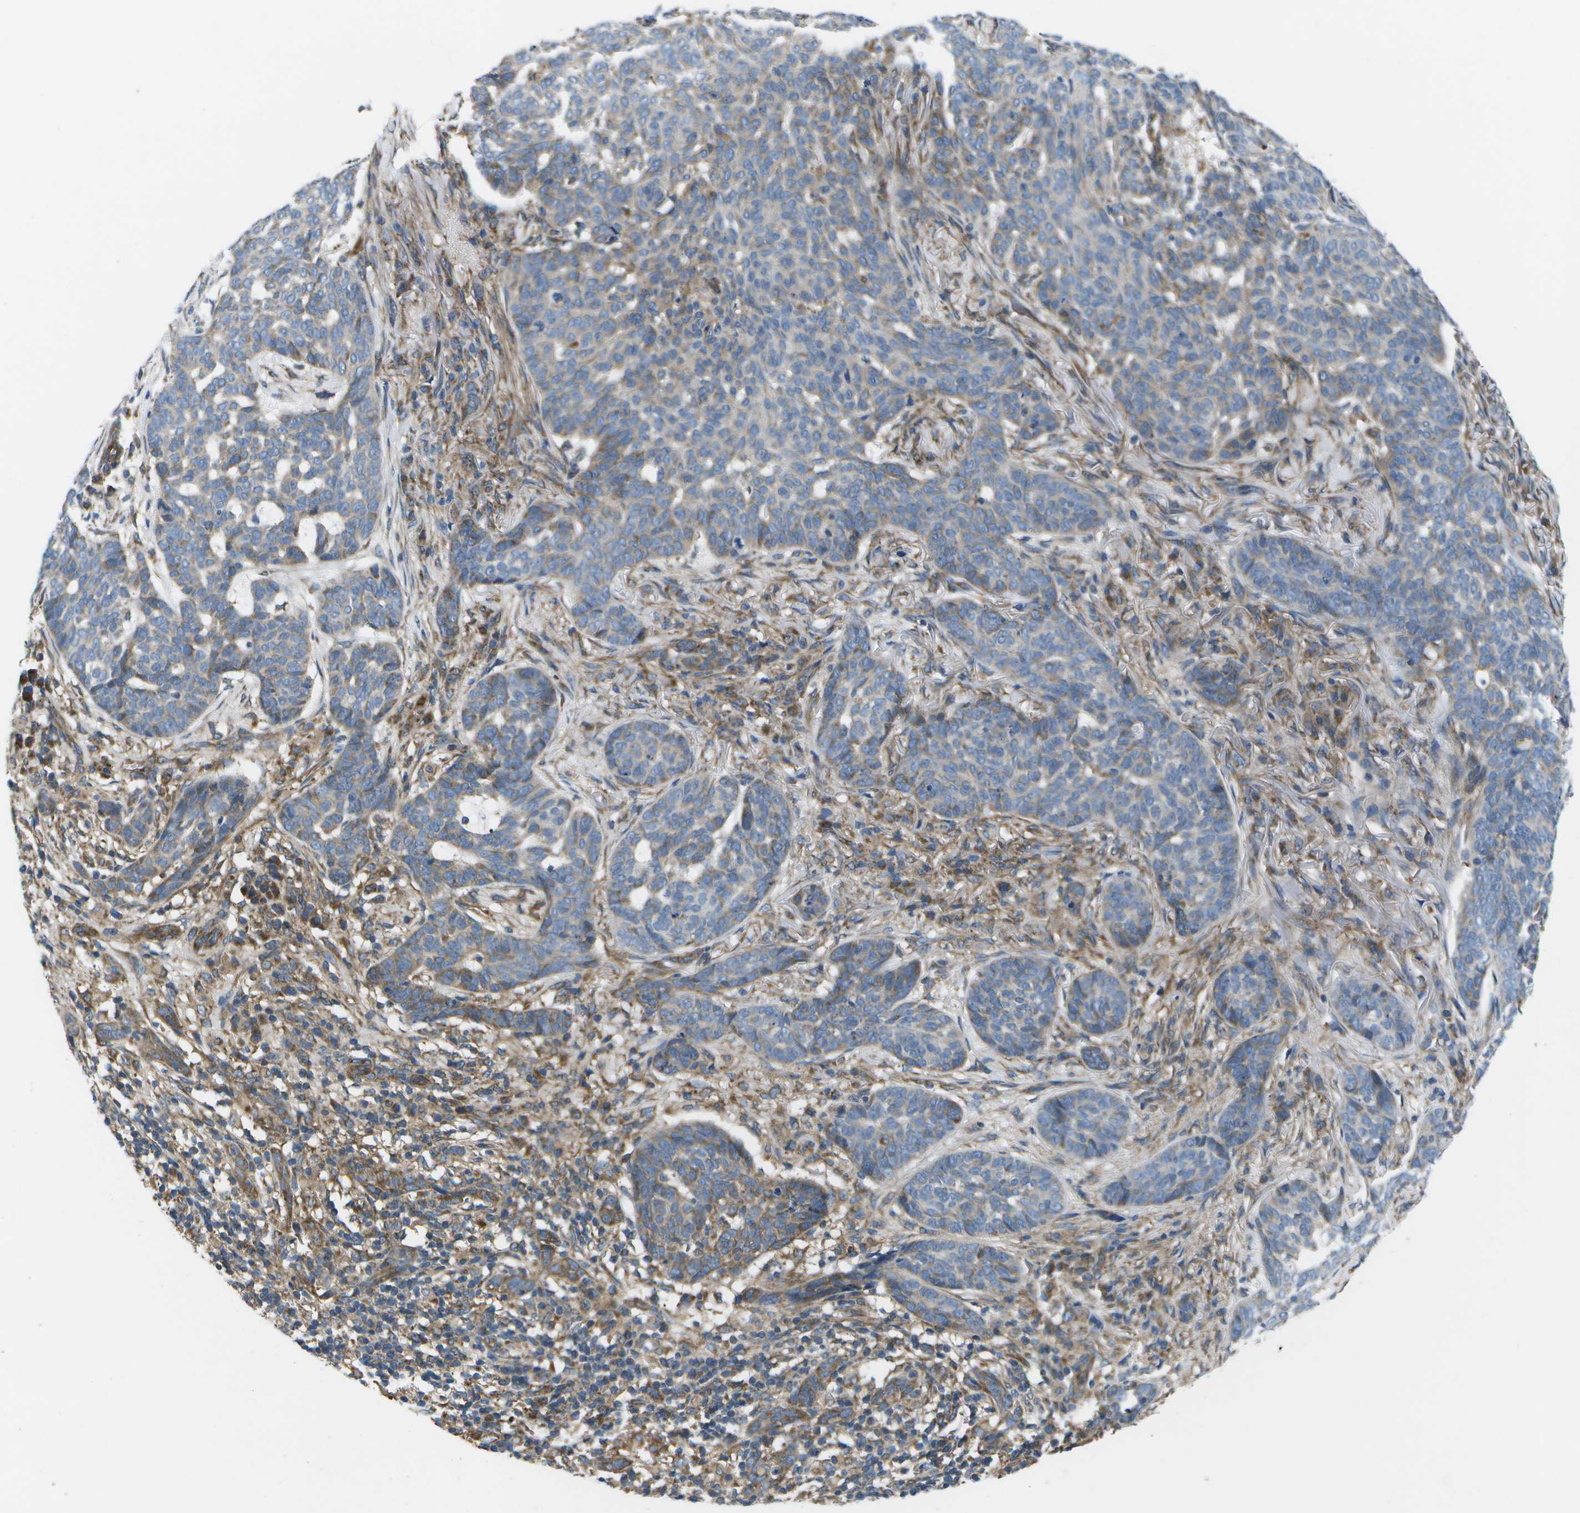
{"staining": {"intensity": "weak", "quantity": "25%-75%", "location": "cytoplasmic/membranous"}, "tissue": "skin cancer", "cell_type": "Tumor cells", "image_type": "cancer", "snomed": [{"axis": "morphology", "description": "Basal cell carcinoma"}, {"axis": "topography", "description": "Skin"}], "caption": "Immunohistochemistry staining of skin cancer, which demonstrates low levels of weak cytoplasmic/membranous staining in approximately 25%-75% of tumor cells indicating weak cytoplasmic/membranous protein expression. The staining was performed using DAB (3,3'-diaminobenzidine) (brown) for protein detection and nuclei were counterstained in hematoxylin (blue).", "gene": "MVK", "patient": {"sex": "male", "age": 85}}